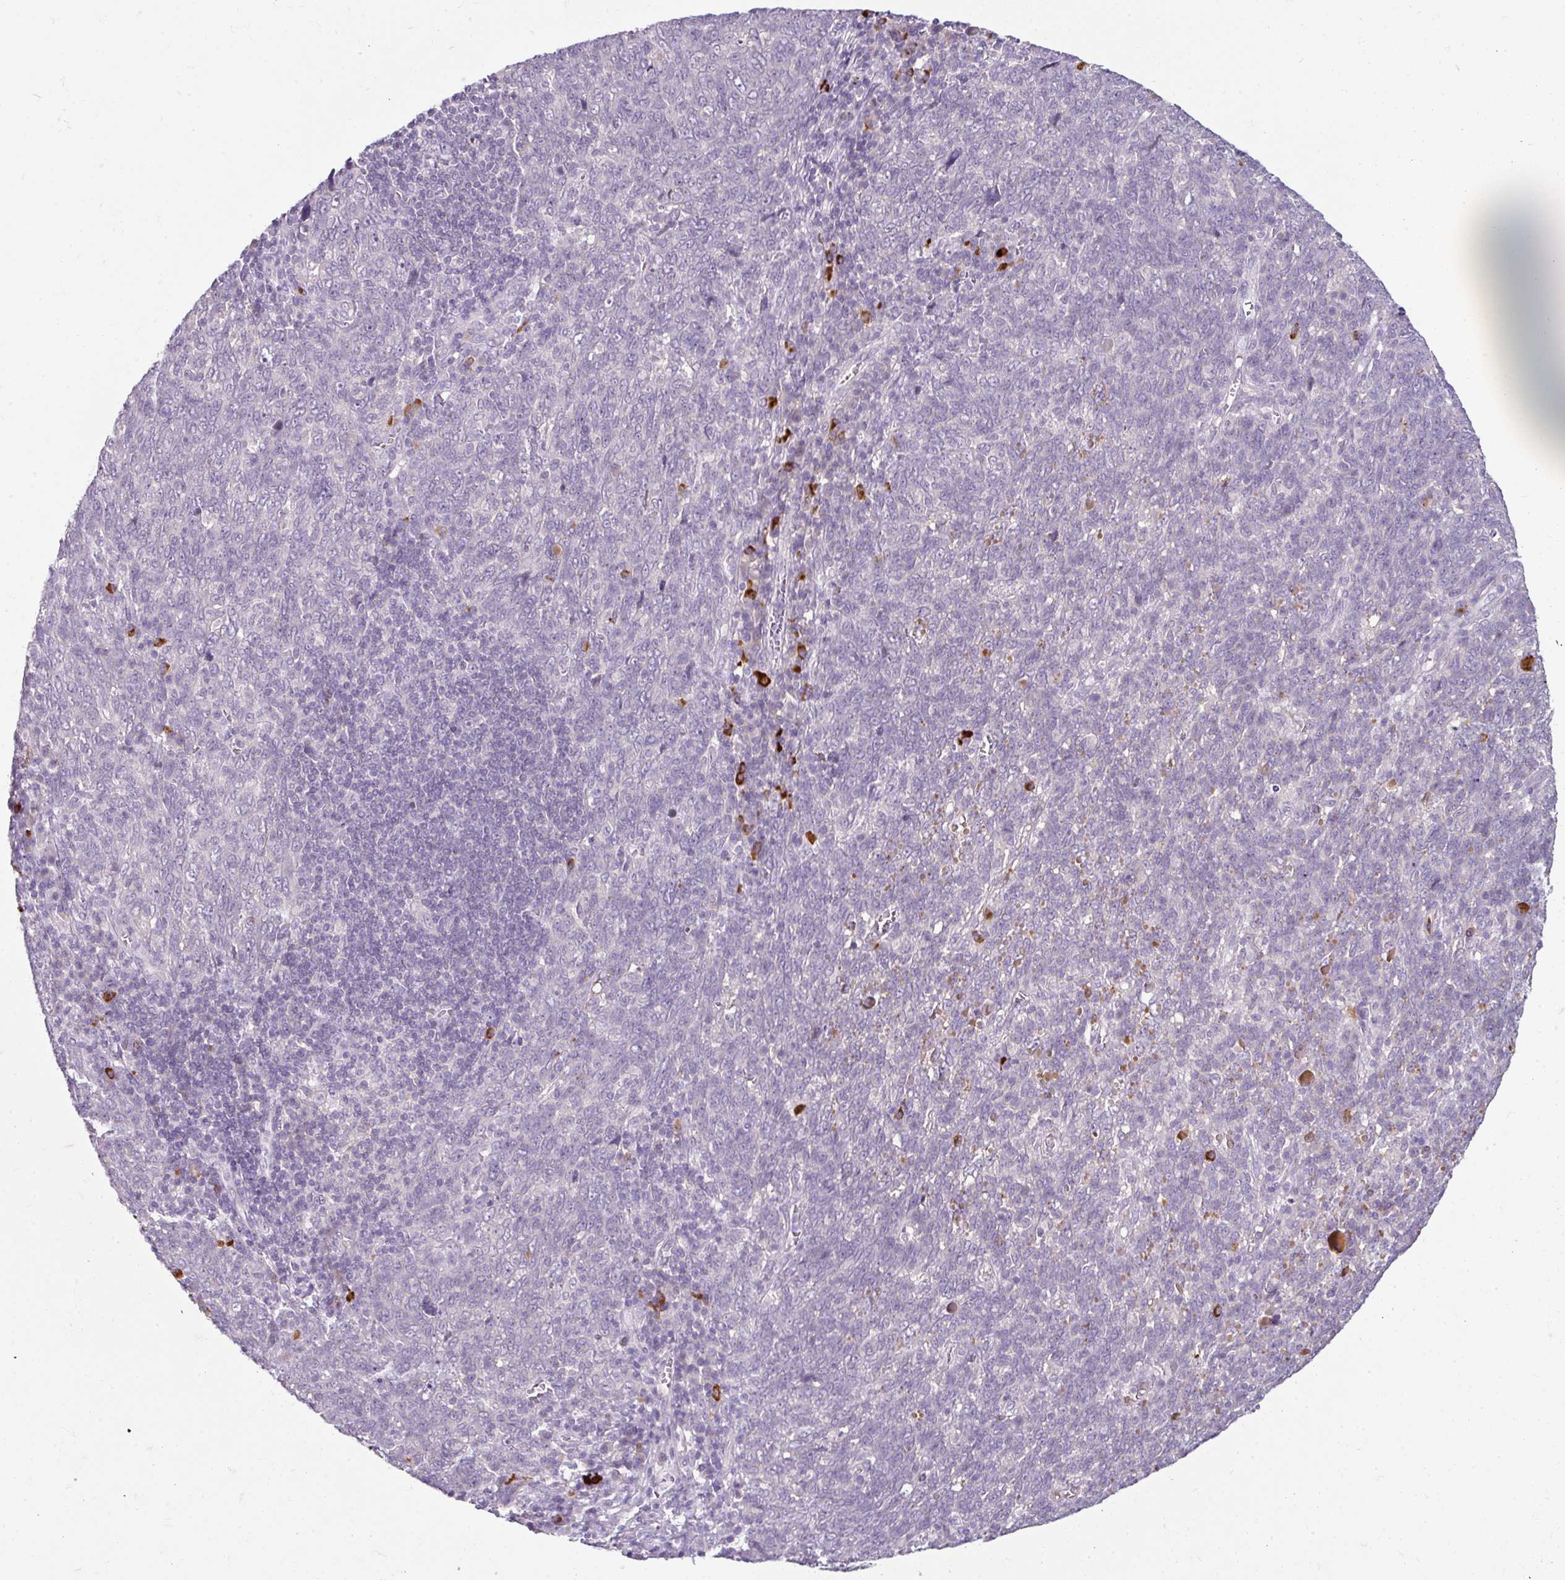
{"staining": {"intensity": "negative", "quantity": "none", "location": "none"}, "tissue": "lung cancer", "cell_type": "Tumor cells", "image_type": "cancer", "snomed": [{"axis": "morphology", "description": "Squamous cell carcinoma, NOS"}, {"axis": "topography", "description": "Lung"}], "caption": "Human lung cancer (squamous cell carcinoma) stained for a protein using immunohistochemistry (IHC) demonstrates no positivity in tumor cells.", "gene": "FHAD1", "patient": {"sex": "female", "age": 72}}